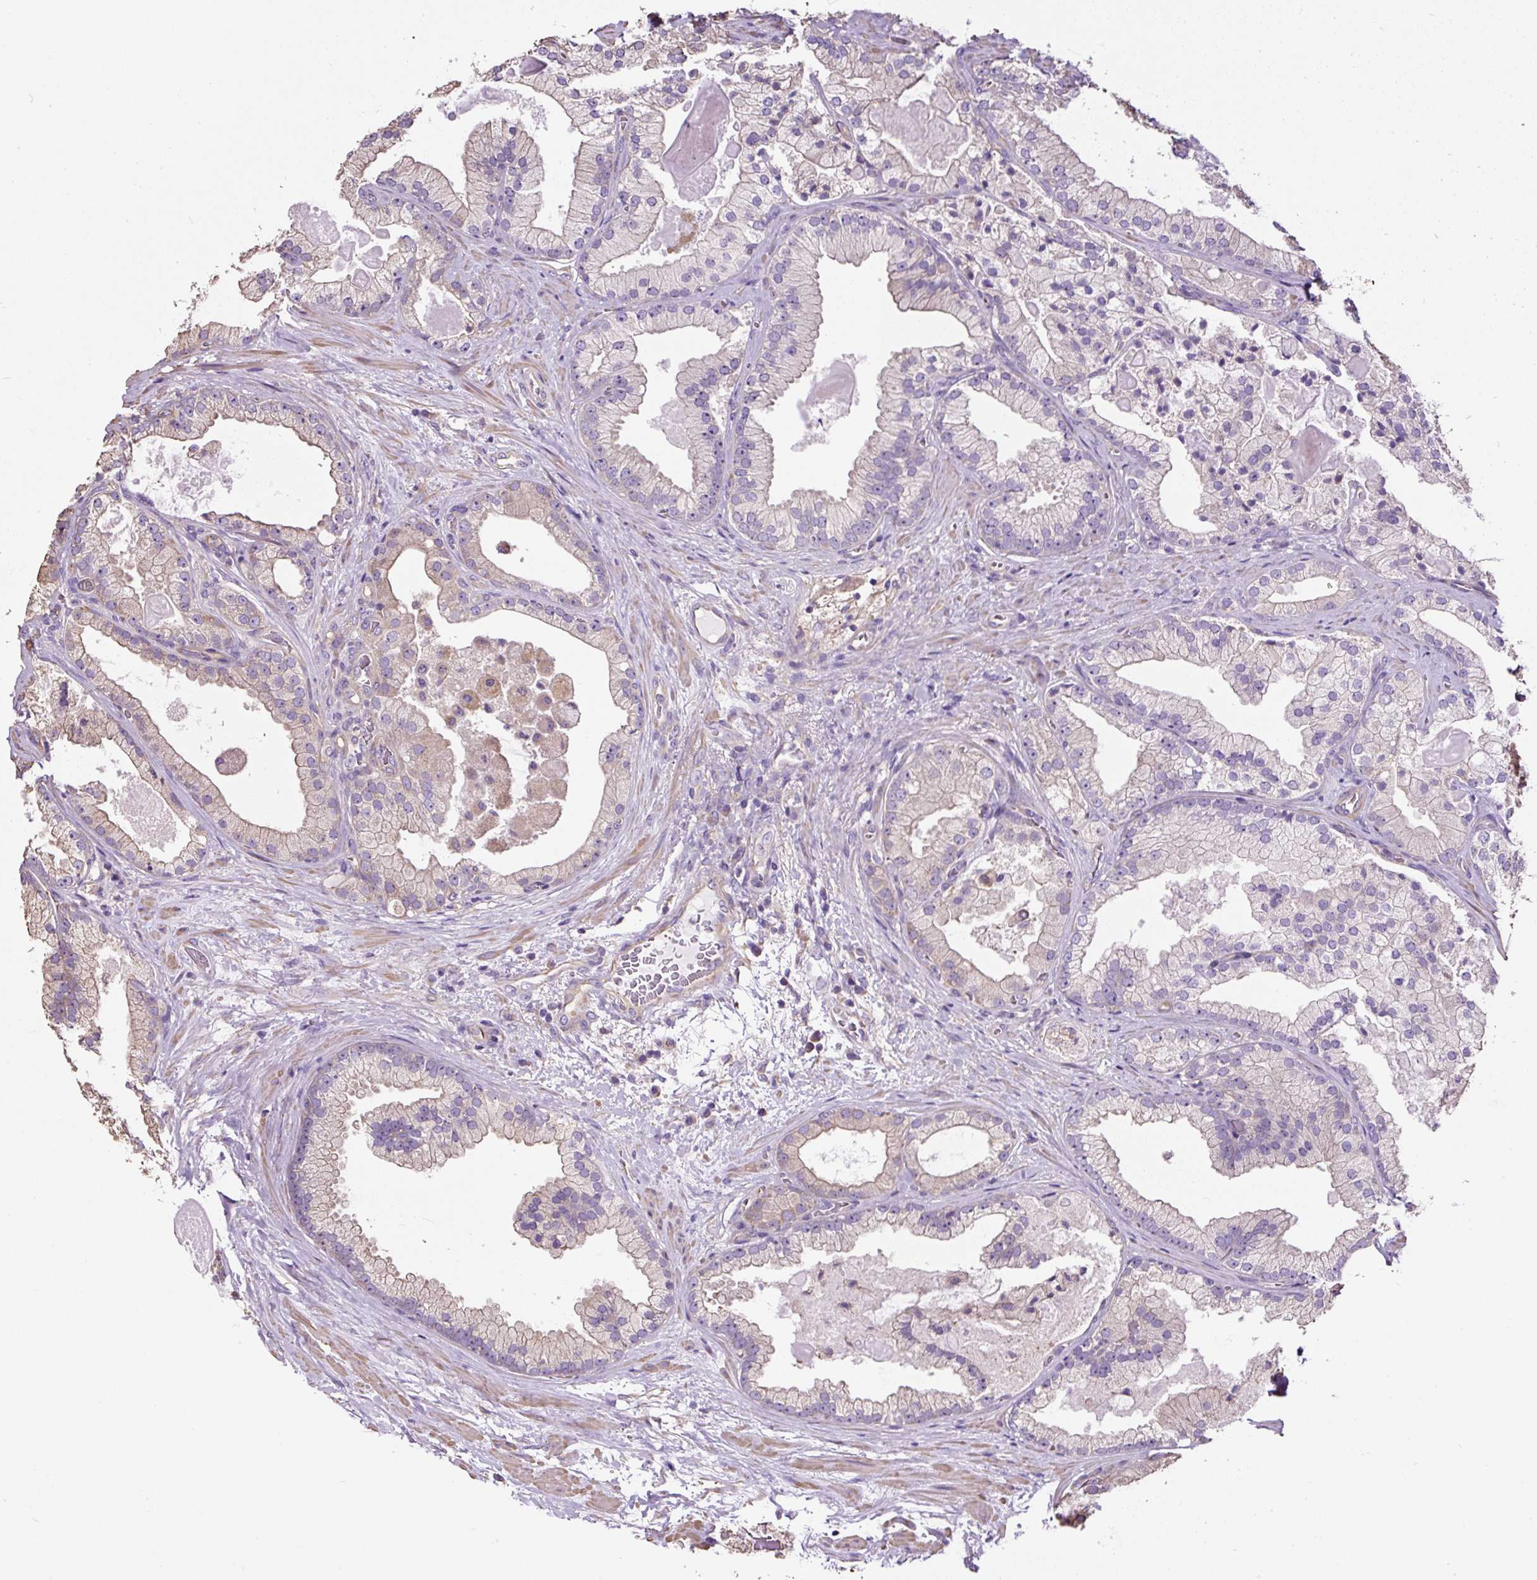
{"staining": {"intensity": "negative", "quantity": "none", "location": "none"}, "tissue": "prostate cancer", "cell_type": "Tumor cells", "image_type": "cancer", "snomed": [{"axis": "morphology", "description": "Adenocarcinoma, High grade"}, {"axis": "topography", "description": "Prostate"}], "caption": "IHC of prostate cancer shows no staining in tumor cells.", "gene": "PDIA2", "patient": {"sex": "male", "age": 68}}